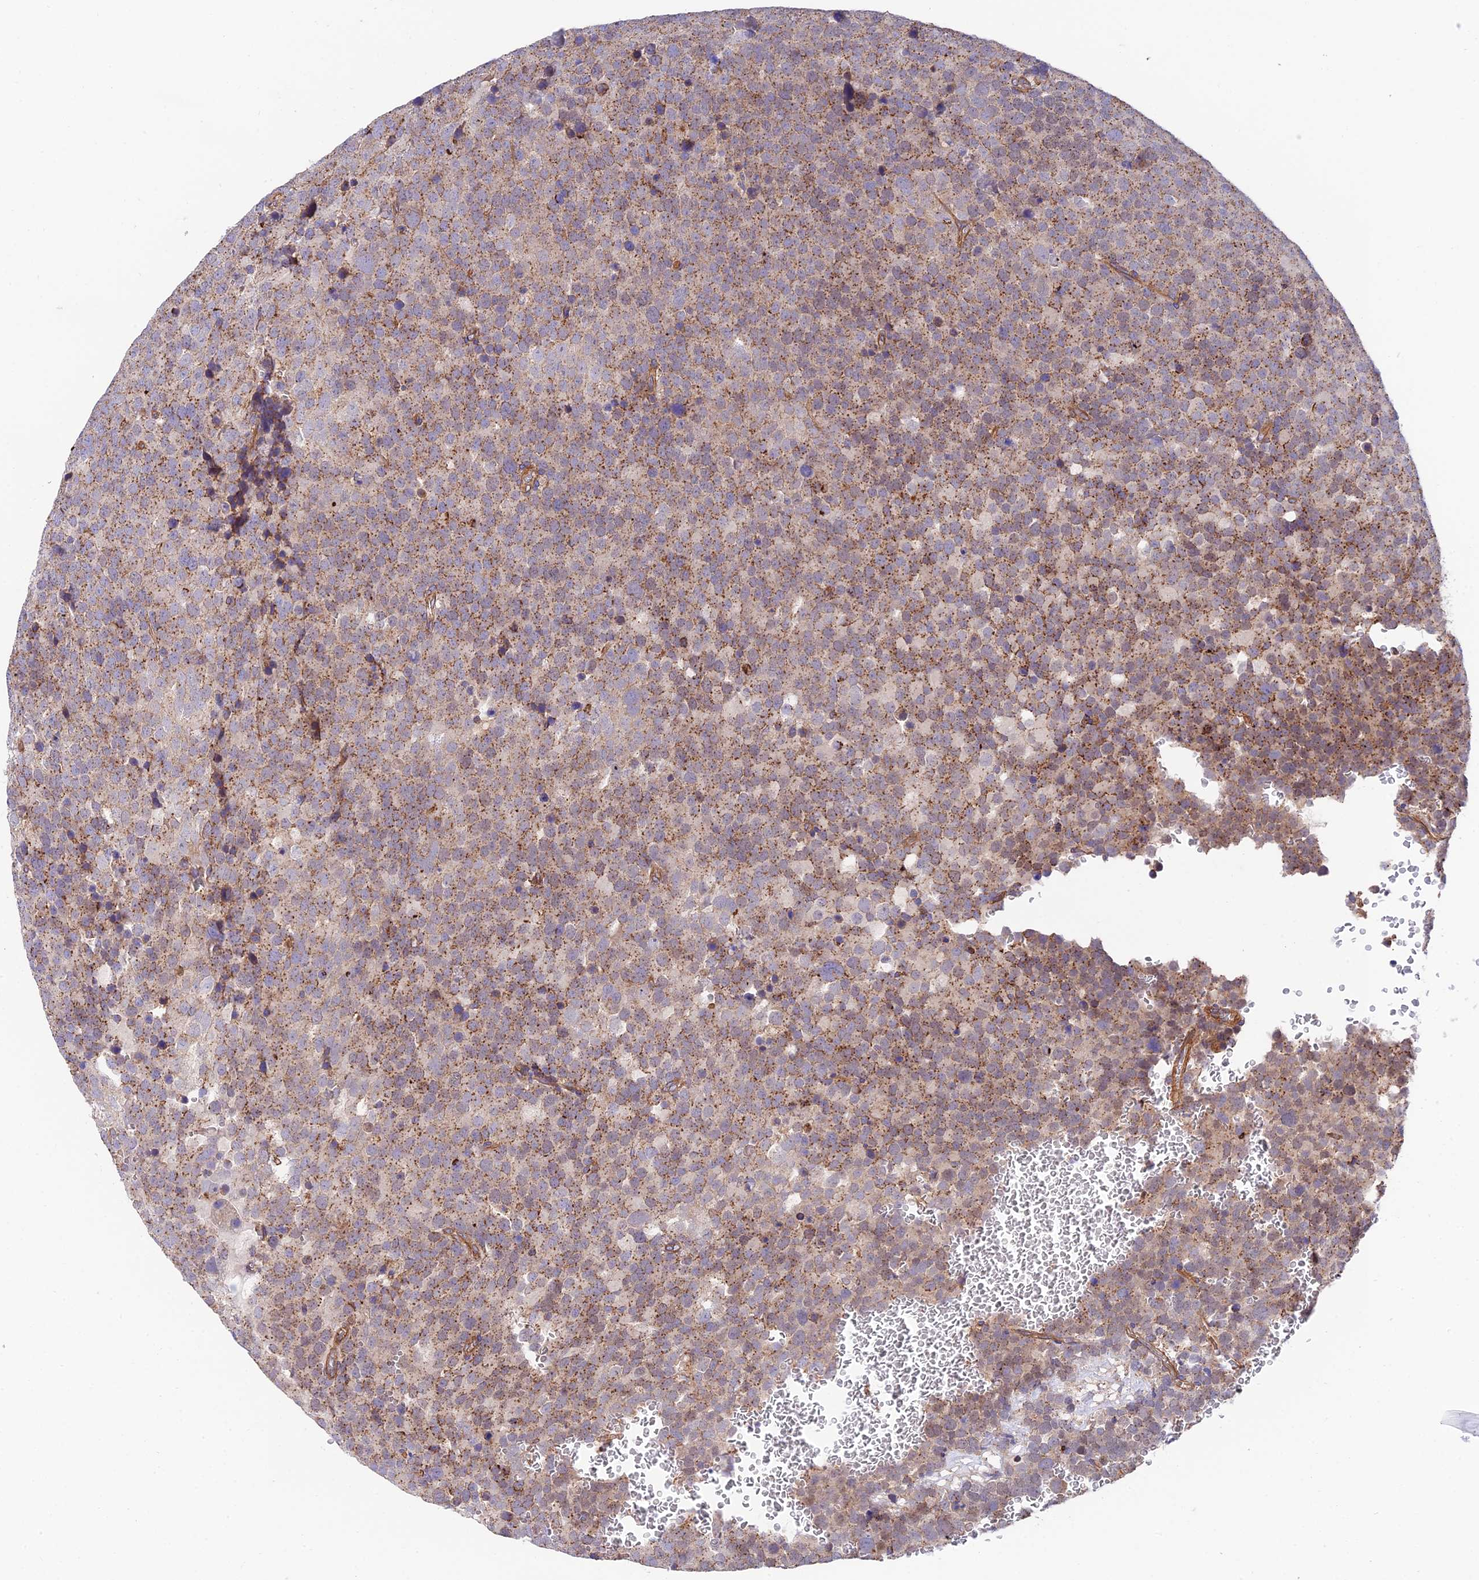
{"staining": {"intensity": "moderate", "quantity": ">75%", "location": "cytoplasmic/membranous"}, "tissue": "testis cancer", "cell_type": "Tumor cells", "image_type": "cancer", "snomed": [{"axis": "morphology", "description": "Seminoma, NOS"}, {"axis": "topography", "description": "Testis"}], "caption": "Immunohistochemical staining of testis cancer (seminoma) displays medium levels of moderate cytoplasmic/membranous protein expression in approximately >75% of tumor cells. Using DAB (3,3'-diaminobenzidine) (brown) and hematoxylin (blue) stains, captured at high magnification using brightfield microscopy.", "gene": "QRFP", "patient": {"sex": "male", "age": 71}}